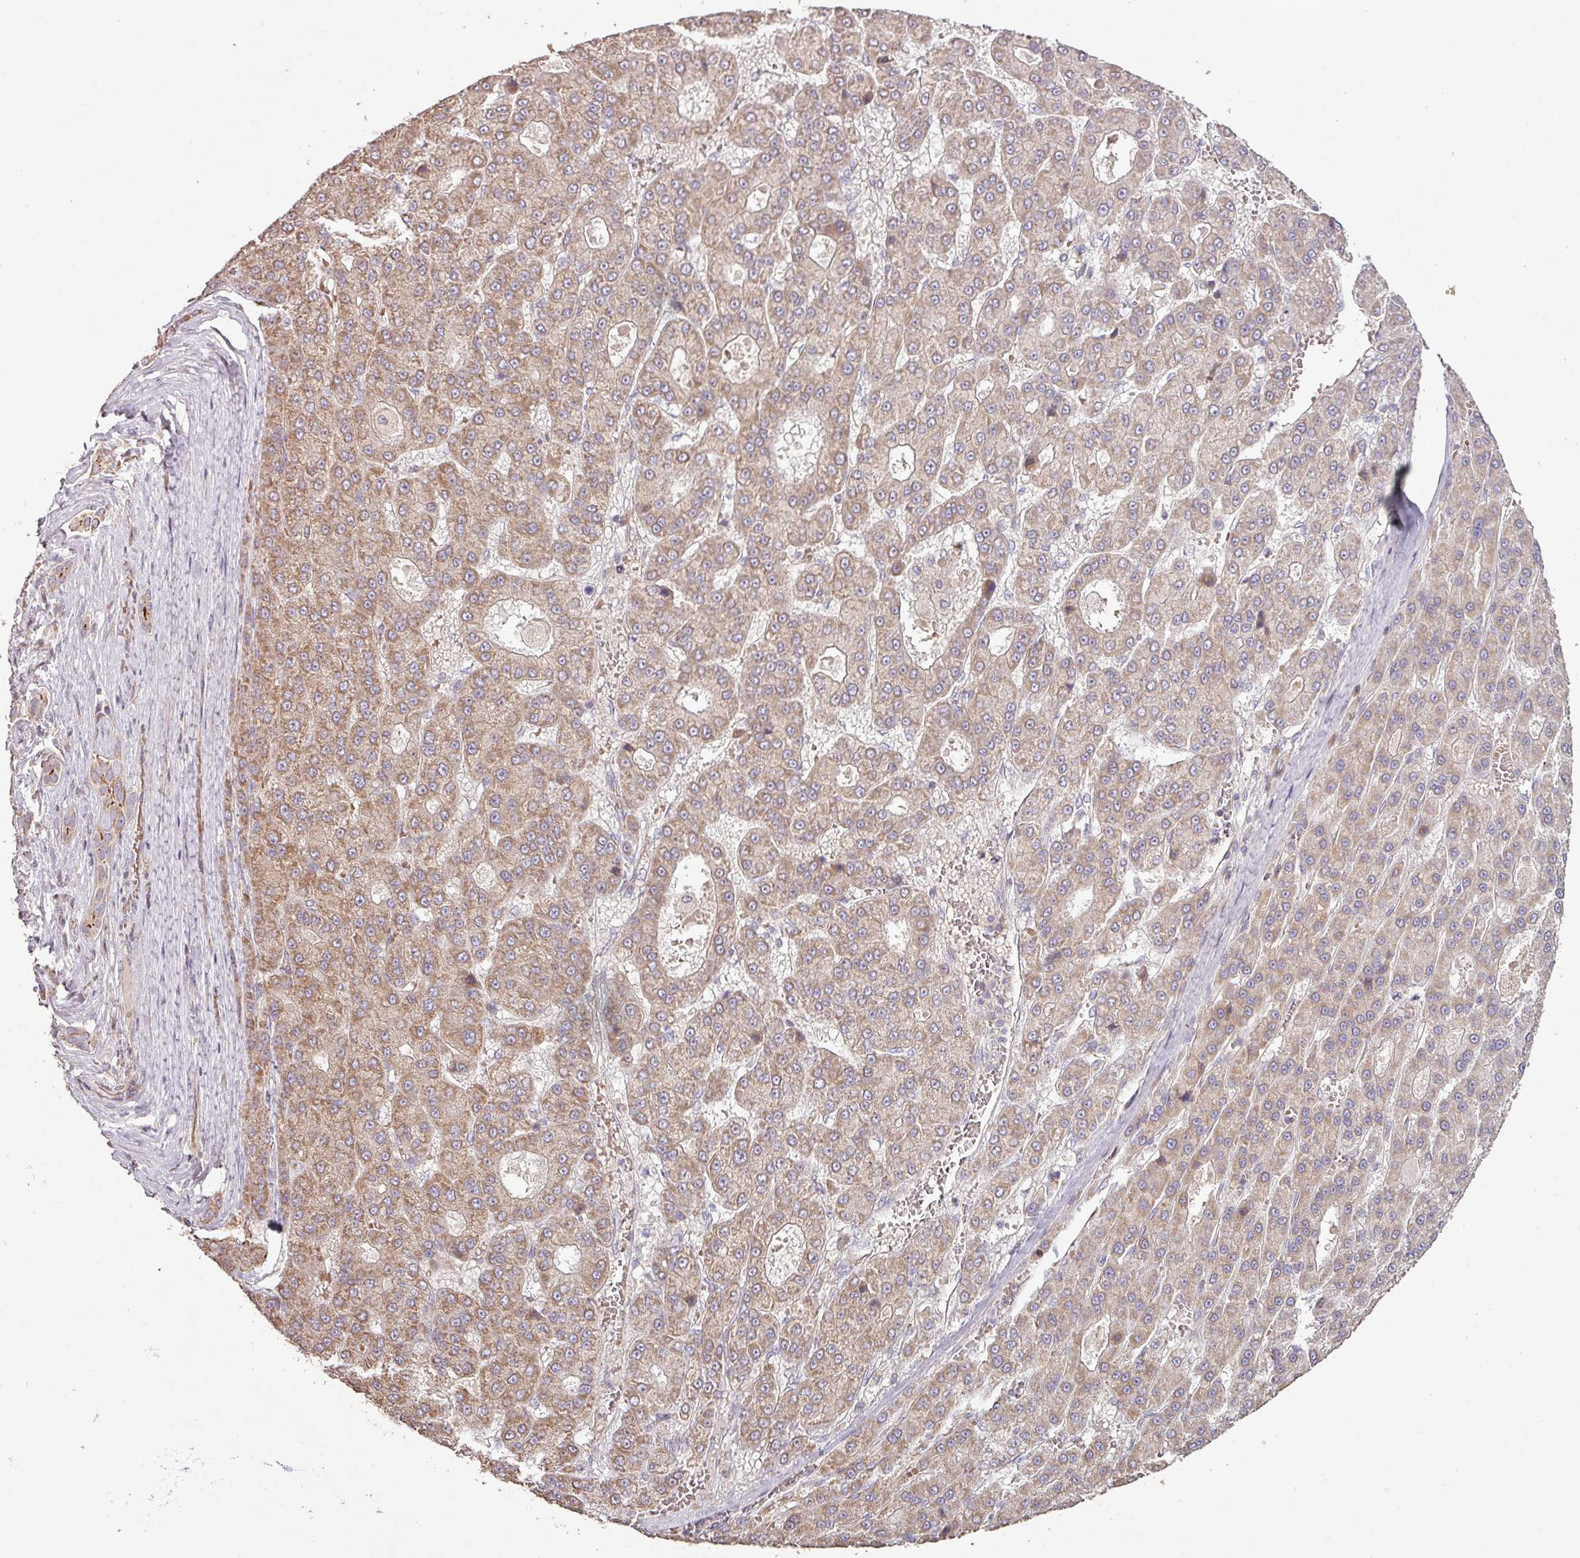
{"staining": {"intensity": "moderate", "quantity": "25%-75%", "location": "cytoplasmic/membranous"}, "tissue": "liver cancer", "cell_type": "Tumor cells", "image_type": "cancer", "snomed": [{"axis": "morphology", "description": "Carcinoma, Hepatocellular, NOS"}, {"axis": "topography", "description": "Liver"}], "caption": "Approximately 25%-75% of tumor cells in human liver cancer reveal moderate cytoplasmic/membranous protein expression as visualized by brown immunohistochemical staining.", "gene": "RPL23A", "patient": {"sex": "male", "age": 70}}